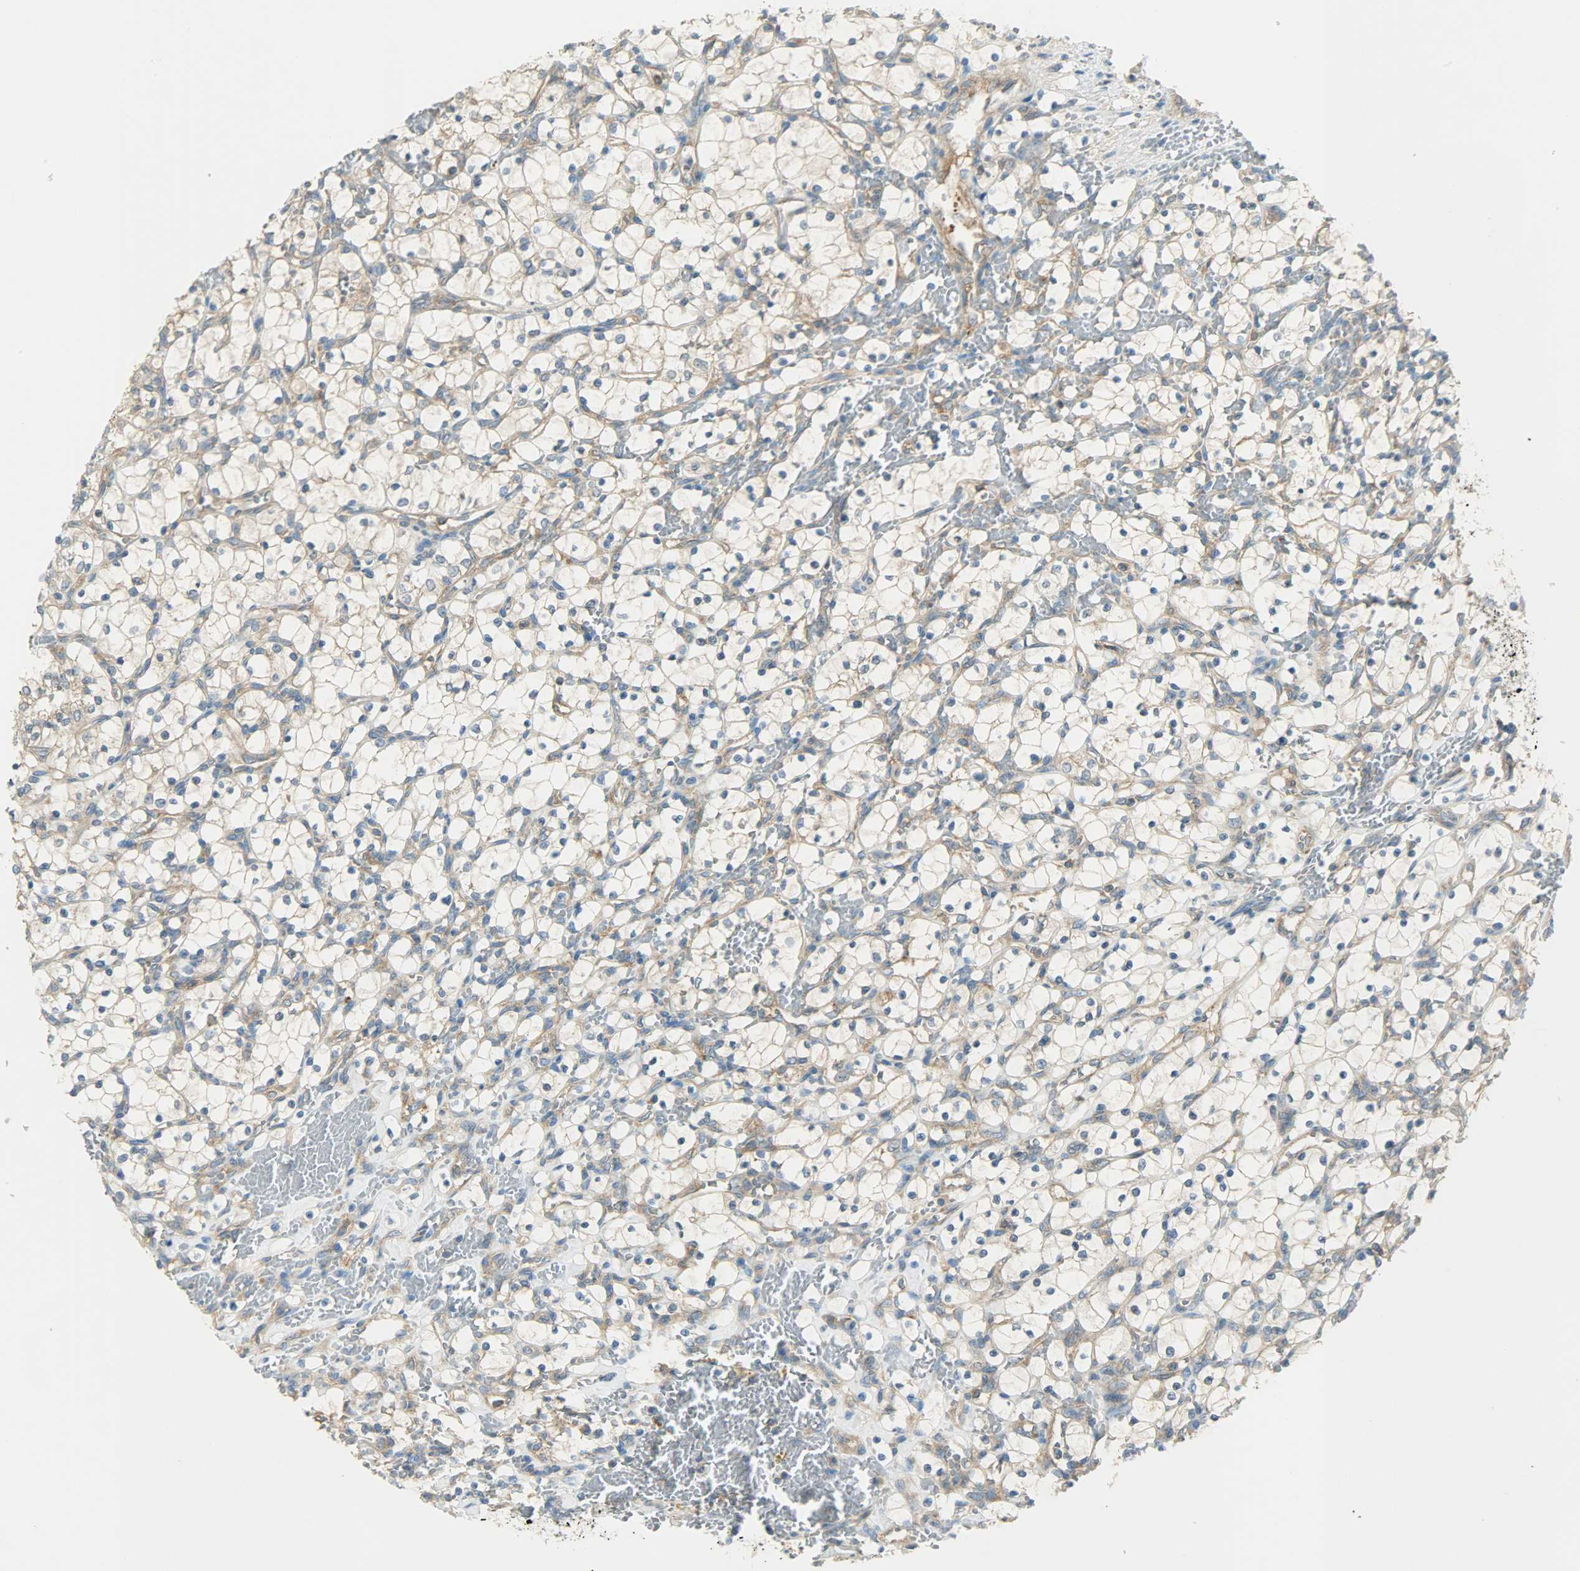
{"staining": {"intensity": "weak", "quantity": ">75%", "location": "cytoplasmic/membranous"}, "tissue": "renal cancer", "cell_type": "Tumor cells", "image_type": "cancer", "snomed": [{"axis": "morphology", "description": "Adenocarcinoma, NOS"}, {"axis": "topography", "description": "Kidney"}], "caption": "This is an image of immunohistochemistry (IHC) staining of renal cancer (adenocarcinoma), which shows weak staining in the cytoplasmic/membranous of tumor cells.", "gene": "TSC22D2", "patient": {"sex": "female", "age": 69}}